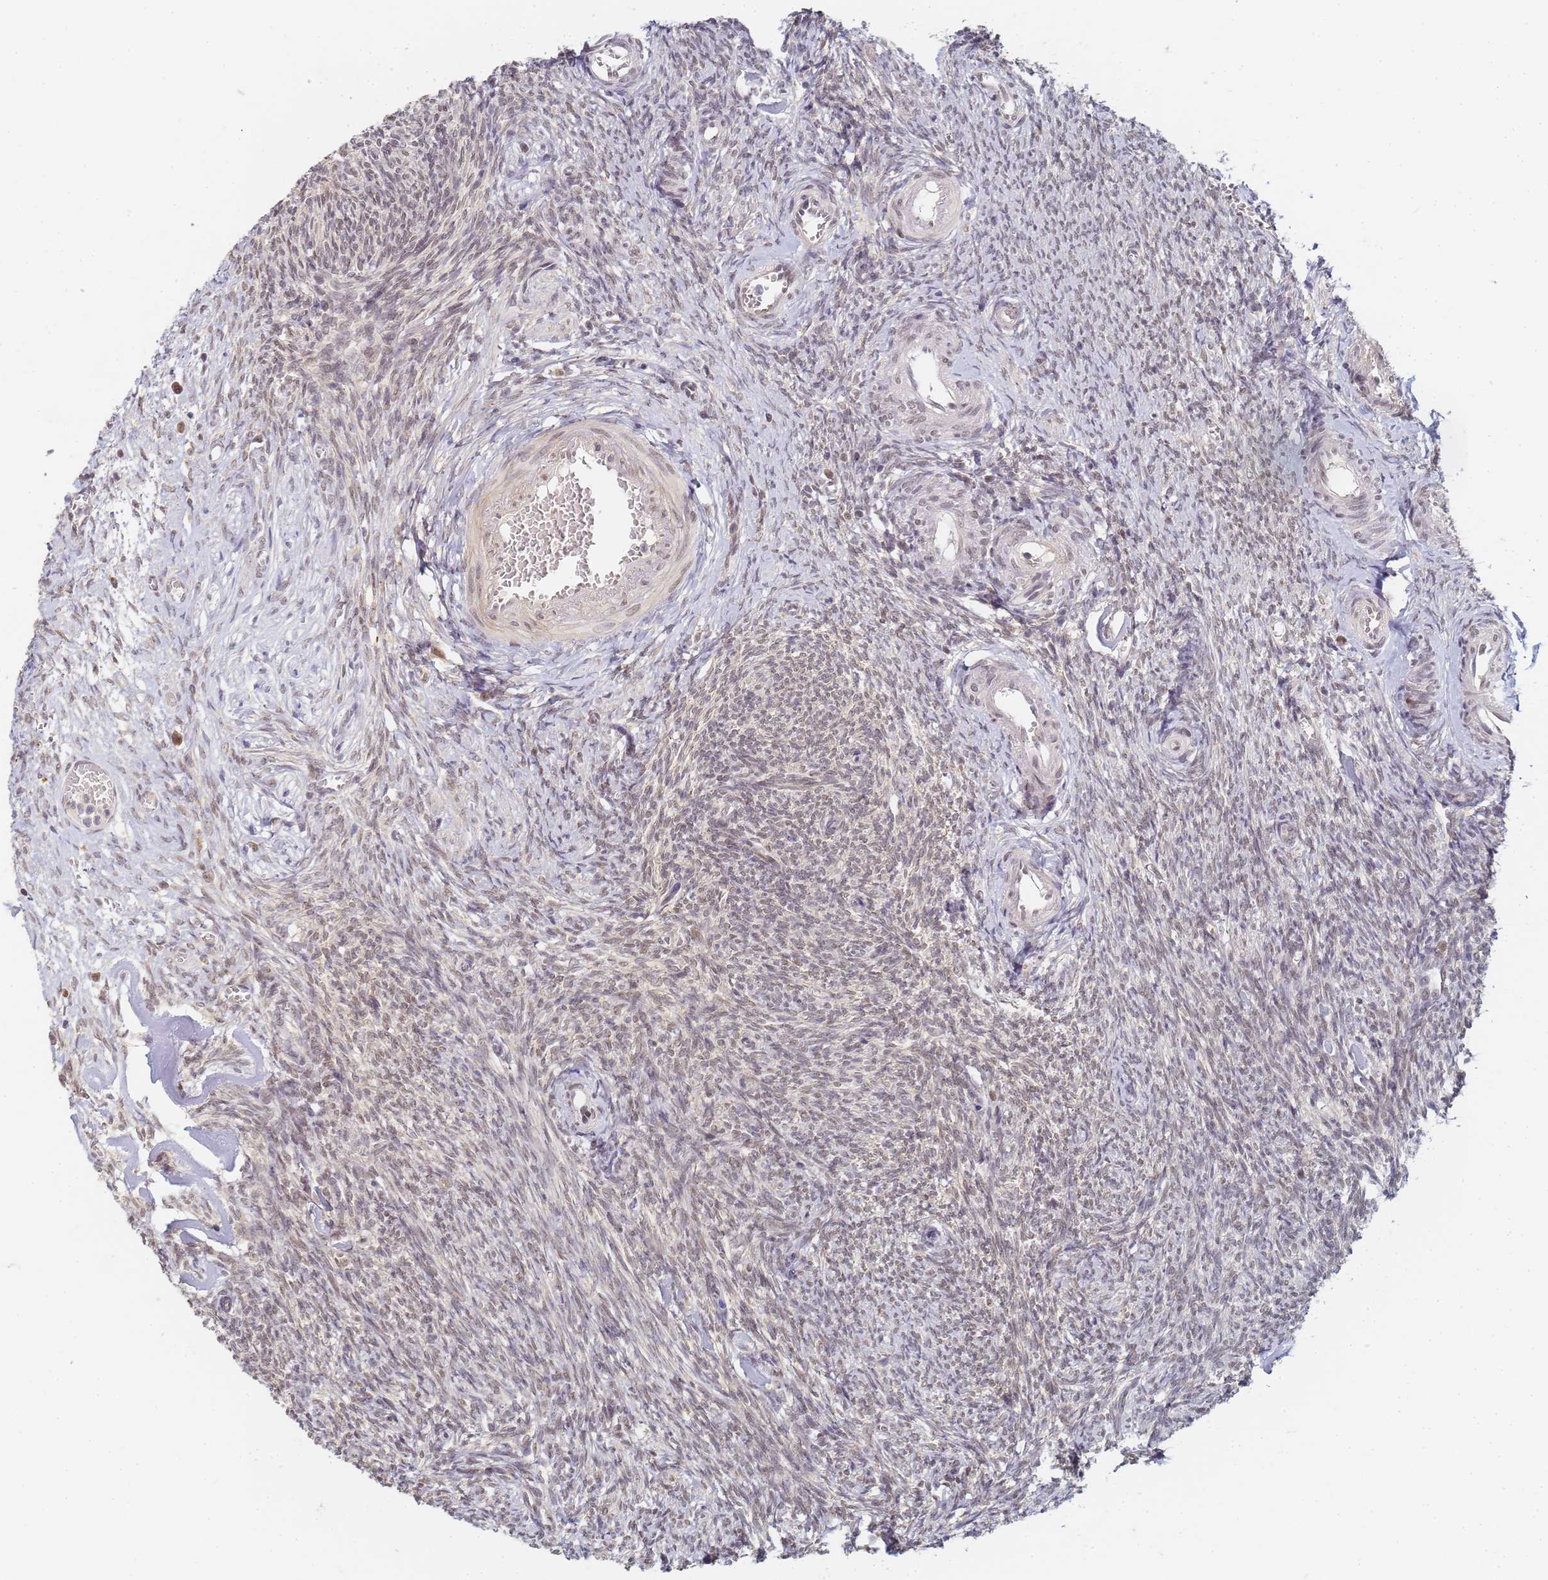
{"staining": {"intensity": "strong", "quantity": ">75%", "location": "nuclear"}, "tissue": "ovary", "cell_type": "Follicle cells", "image_type": "normal", "snomed": [{"axis": "morphology", "description": "Normal tissue, NOS"}, {"axis": "topography", "description": "Ovary"}], "caption": "IHC staining of benign ovary, which demonstrates high levels of strong nuclear expression in approximately >75% of follicle cells indicating strong nuclear protein staining. The staining was performed using DAB (brown) for protein detection and nuclei were counterstained in hematoxylin (blue).", "gene": "HMCES", "patient": {"sex": "female", "age": 44}}